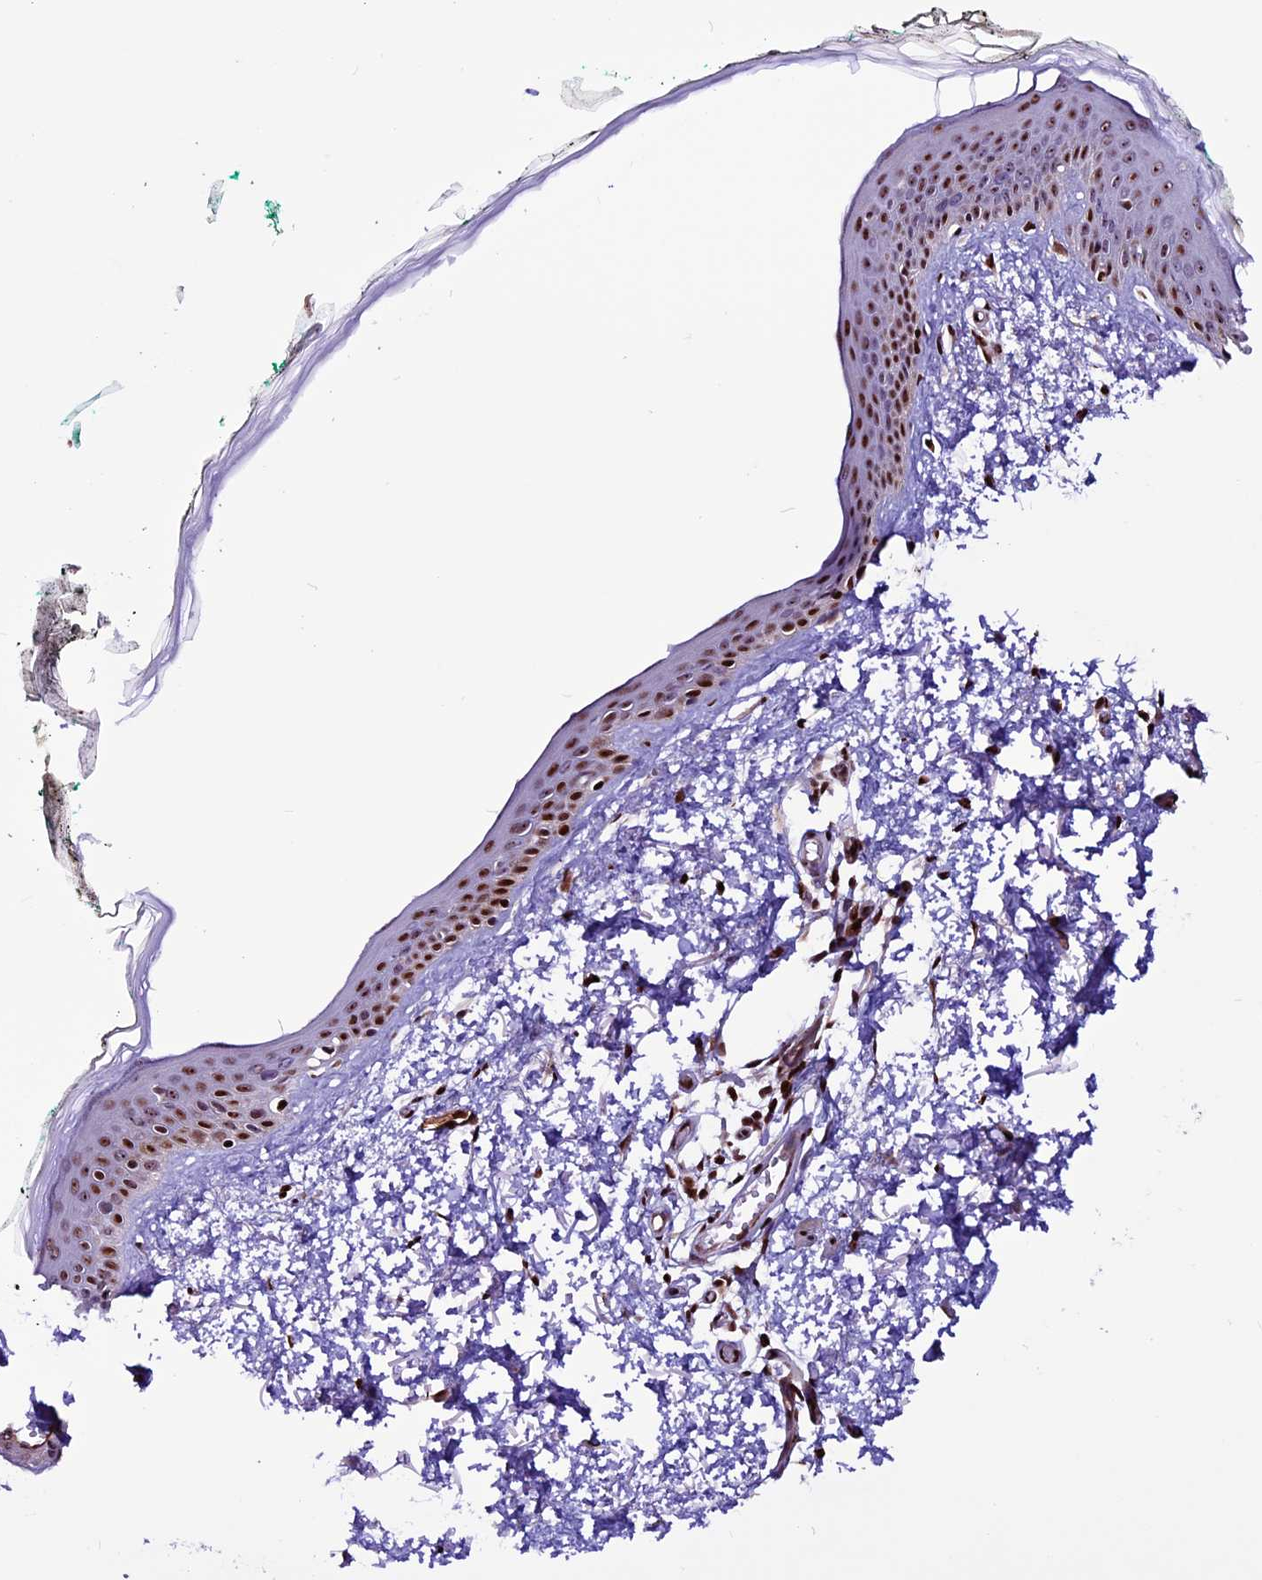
{"staining": {"intensity": "strong", "quantity": ">75%", "location": "nuclear"}, "tissue": "skin", "cell_type": "Fibroblasts", "image_type": "normal", "snomed": [{"axis": "morphology", "description": "Normal tissue, NOS"}, {"axis": "topography", "description": "Skin"}], "caption": "Protein analysis of normal skin demonstrates strong nuclear staining in approximately >75% of fibroblasts.", "gene": "RINL", "patient": {"sex": "male", "age": 62}}